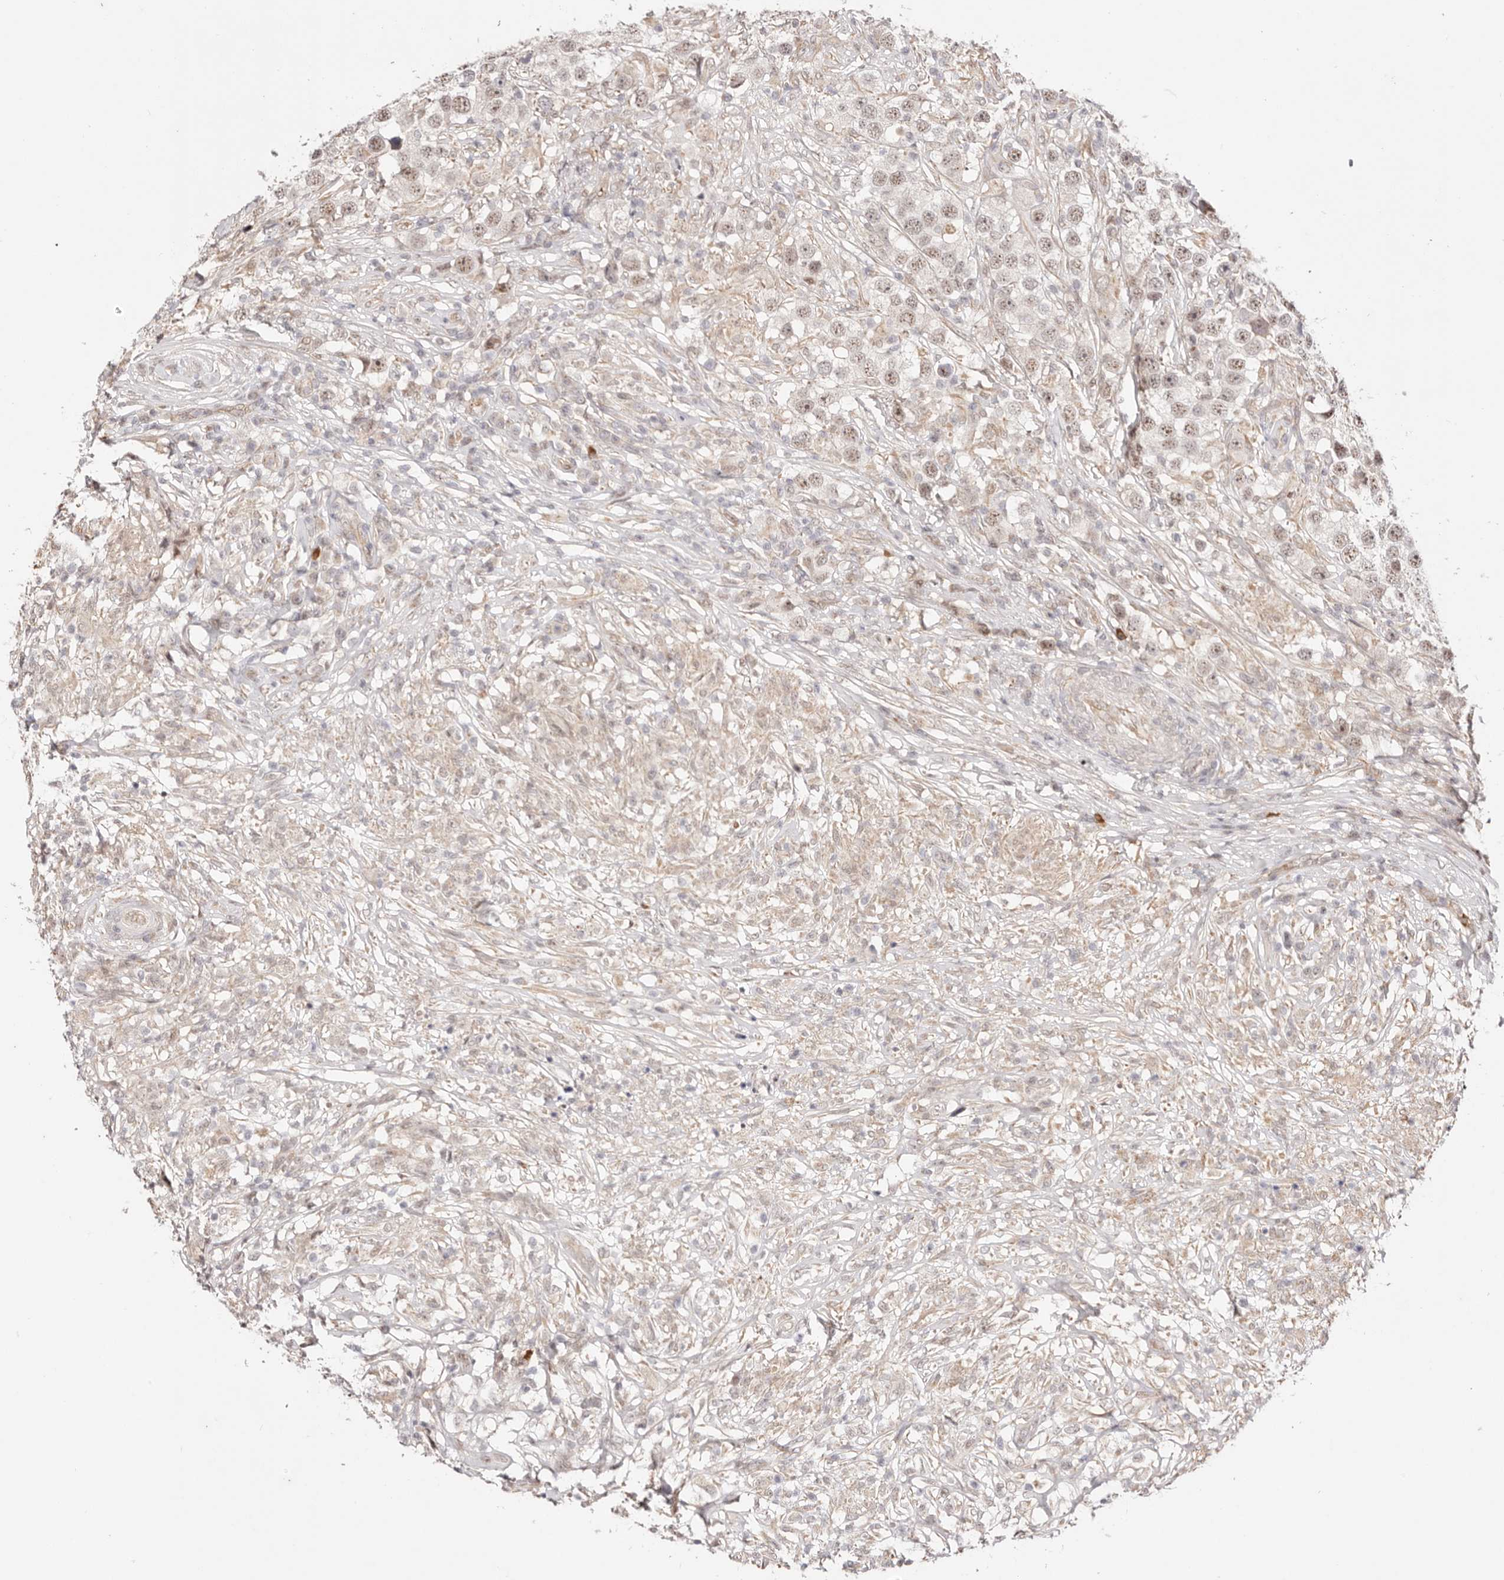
{"staining": {"intensity": "moderate", "quantity": ">75%", "location": "nuclear"}, "tissue": "testis cancer", "cell_type": "Tumor cells", "image_type": "cancer", "snomed": [{"axis": "morphology", "description": "Seminoma, NOS"}, {"axis": "topography", "description": "Testis"}], "caption": "Immunohistochemical staining of seminoma (testis) demonstrates moderate nuclear protein positivity in about >75% of tumor cells.", "gene": "WRN", "patient": {"sex": "male", "age": 49}}